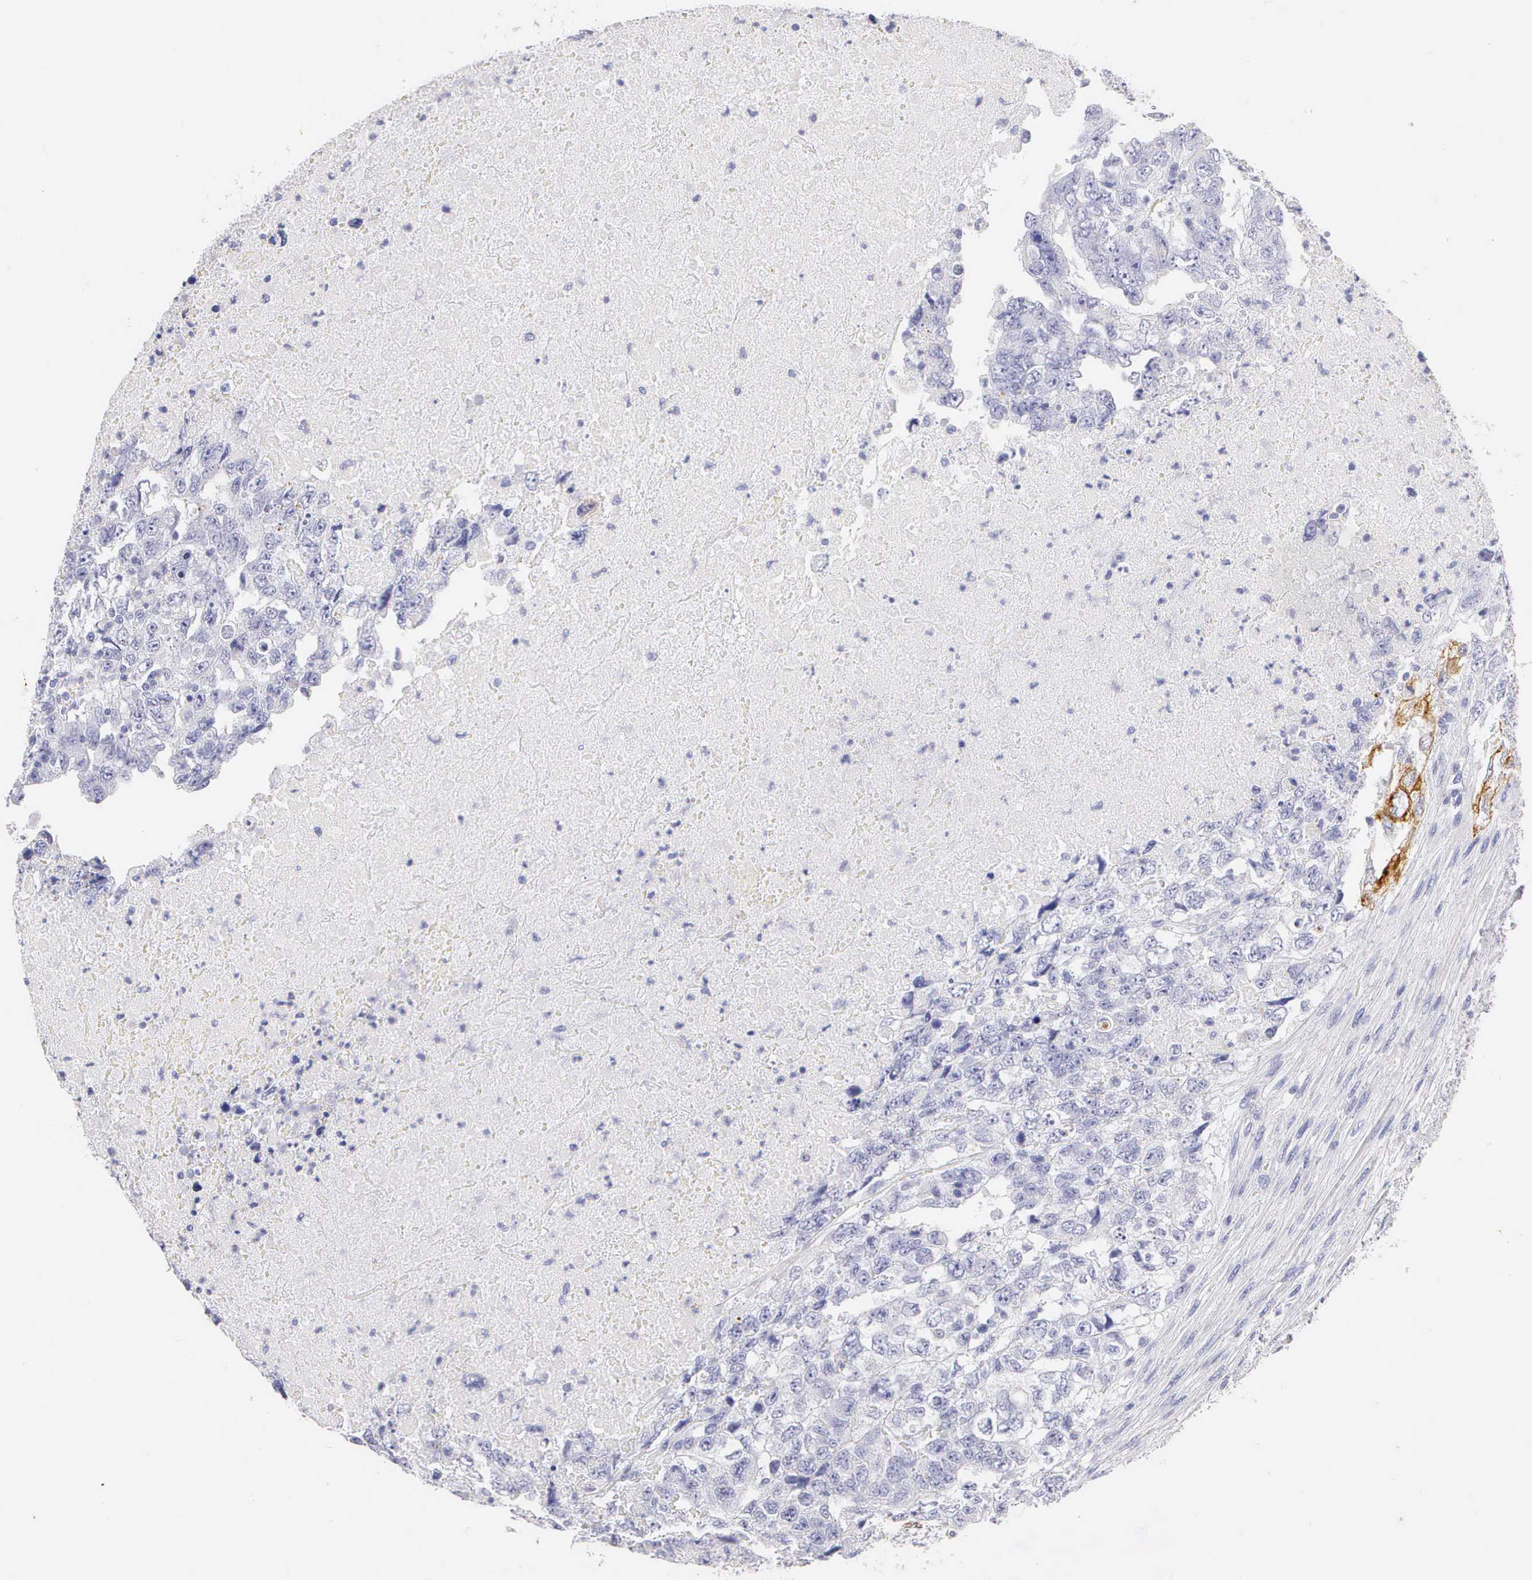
{"staining": {"intensity": "negative", "quantity": "none", "location": "none"}, "tissue": "testis cancer", "cell_type": "Tumor cells", "image_type": "cancer", "snomed": [{"axis": "morphology", "description": "Carcinoma, Embryonal, NOS"}, {"axis": "topography", "description": "Testis"}], "caption": "Immunohistochemical staining of embryonal carcinoma (testis) exhibits no significant positivity in tumor cells.", "gene": "KRT17", "patient": {"sex": "male", "age": 36}}